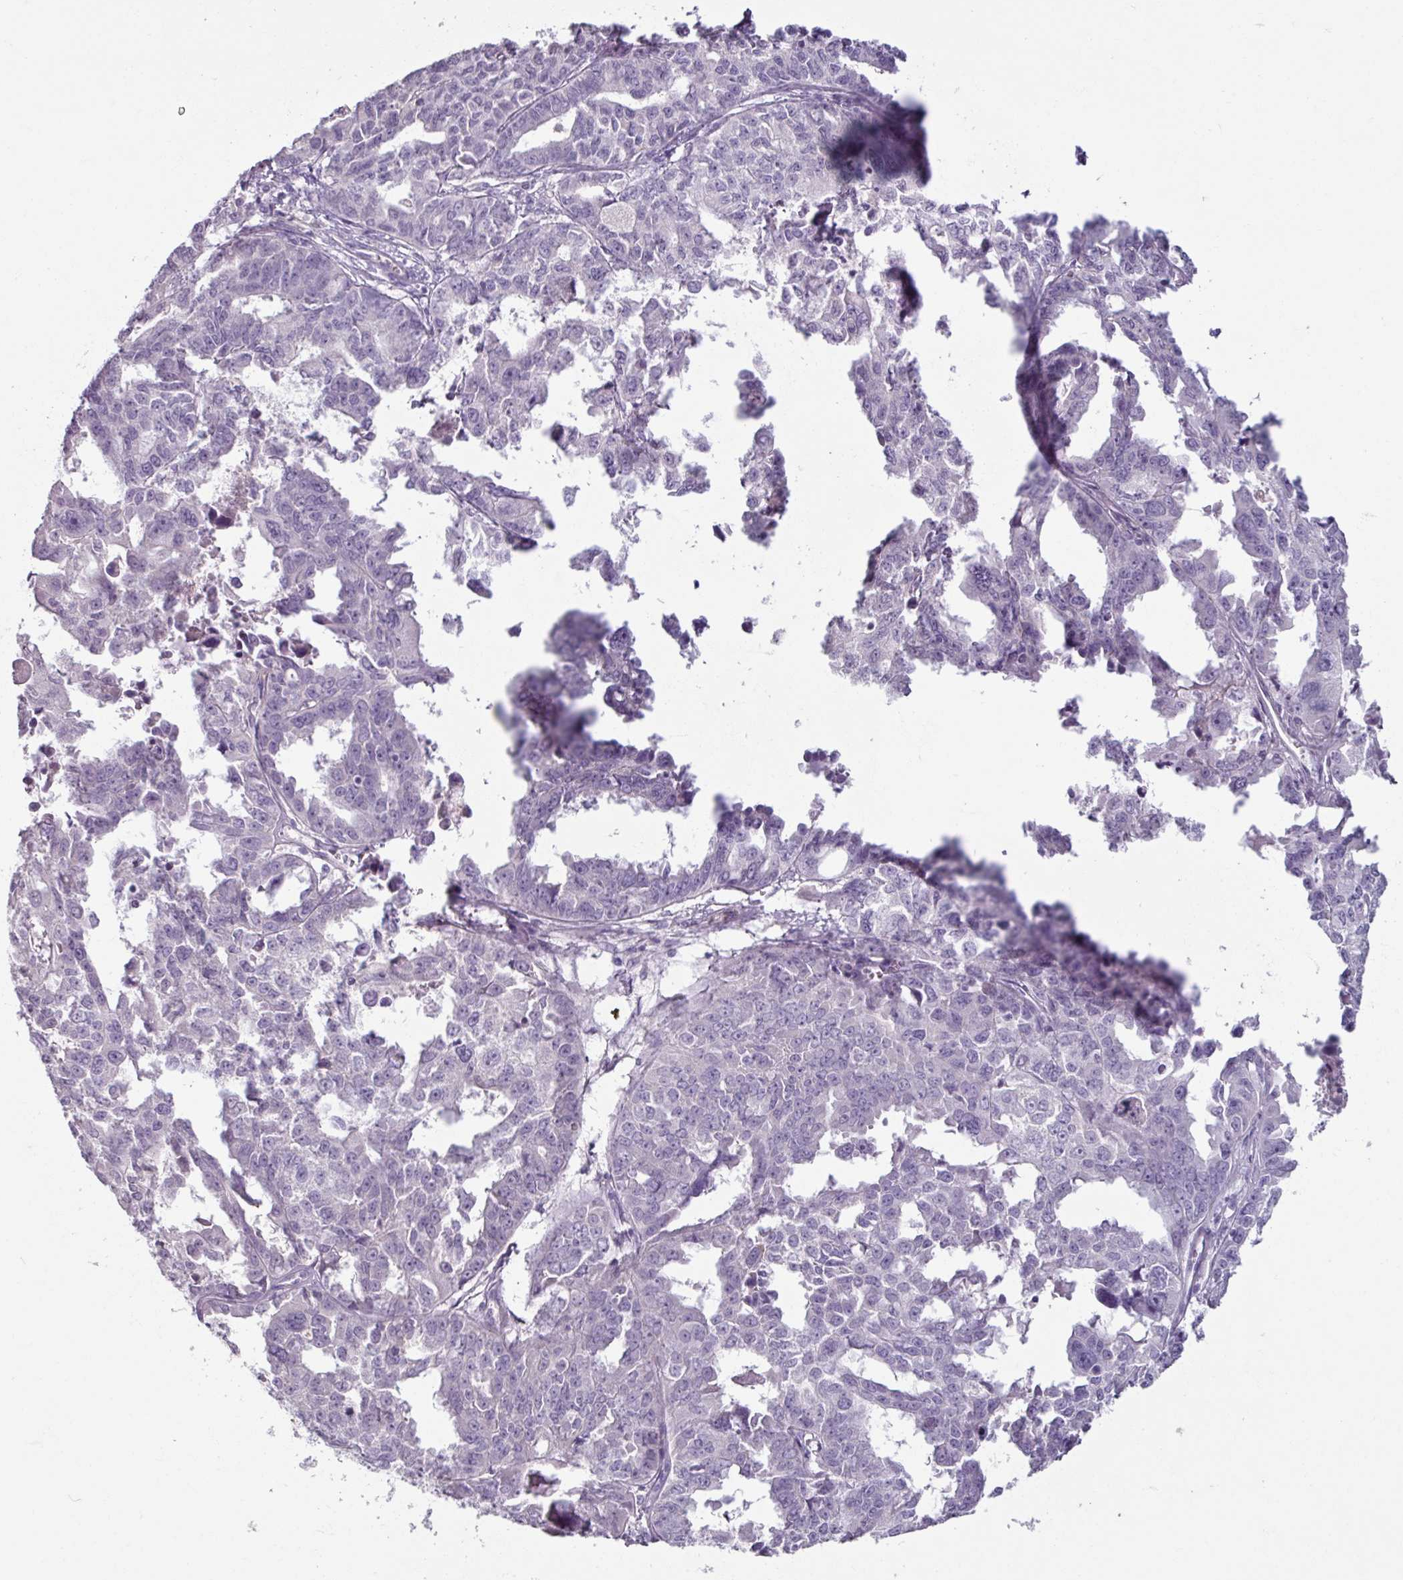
{"staining": {"intensity": "negative", "quantity": "none", "location": "none"}, "tissue": "ovarian cancer", "cell_type": "Tumor cells", "image_type": "cancer", "snomed": [{"axis": "morphology", "description": "Adenocarcinoma, NOS"}, {"axis": "morphology", "description": "Carcinoma, endometroid"}, {"axis": "topography", "description": "Ovary"}], "caption": "This is a photomicrograph of IHC staining of ovarian cancer (adenocarcinoma), which shows no expression in tumor cells.", "gene": "SLC27A5", "patient": {"sex": "female", "age": 72}}